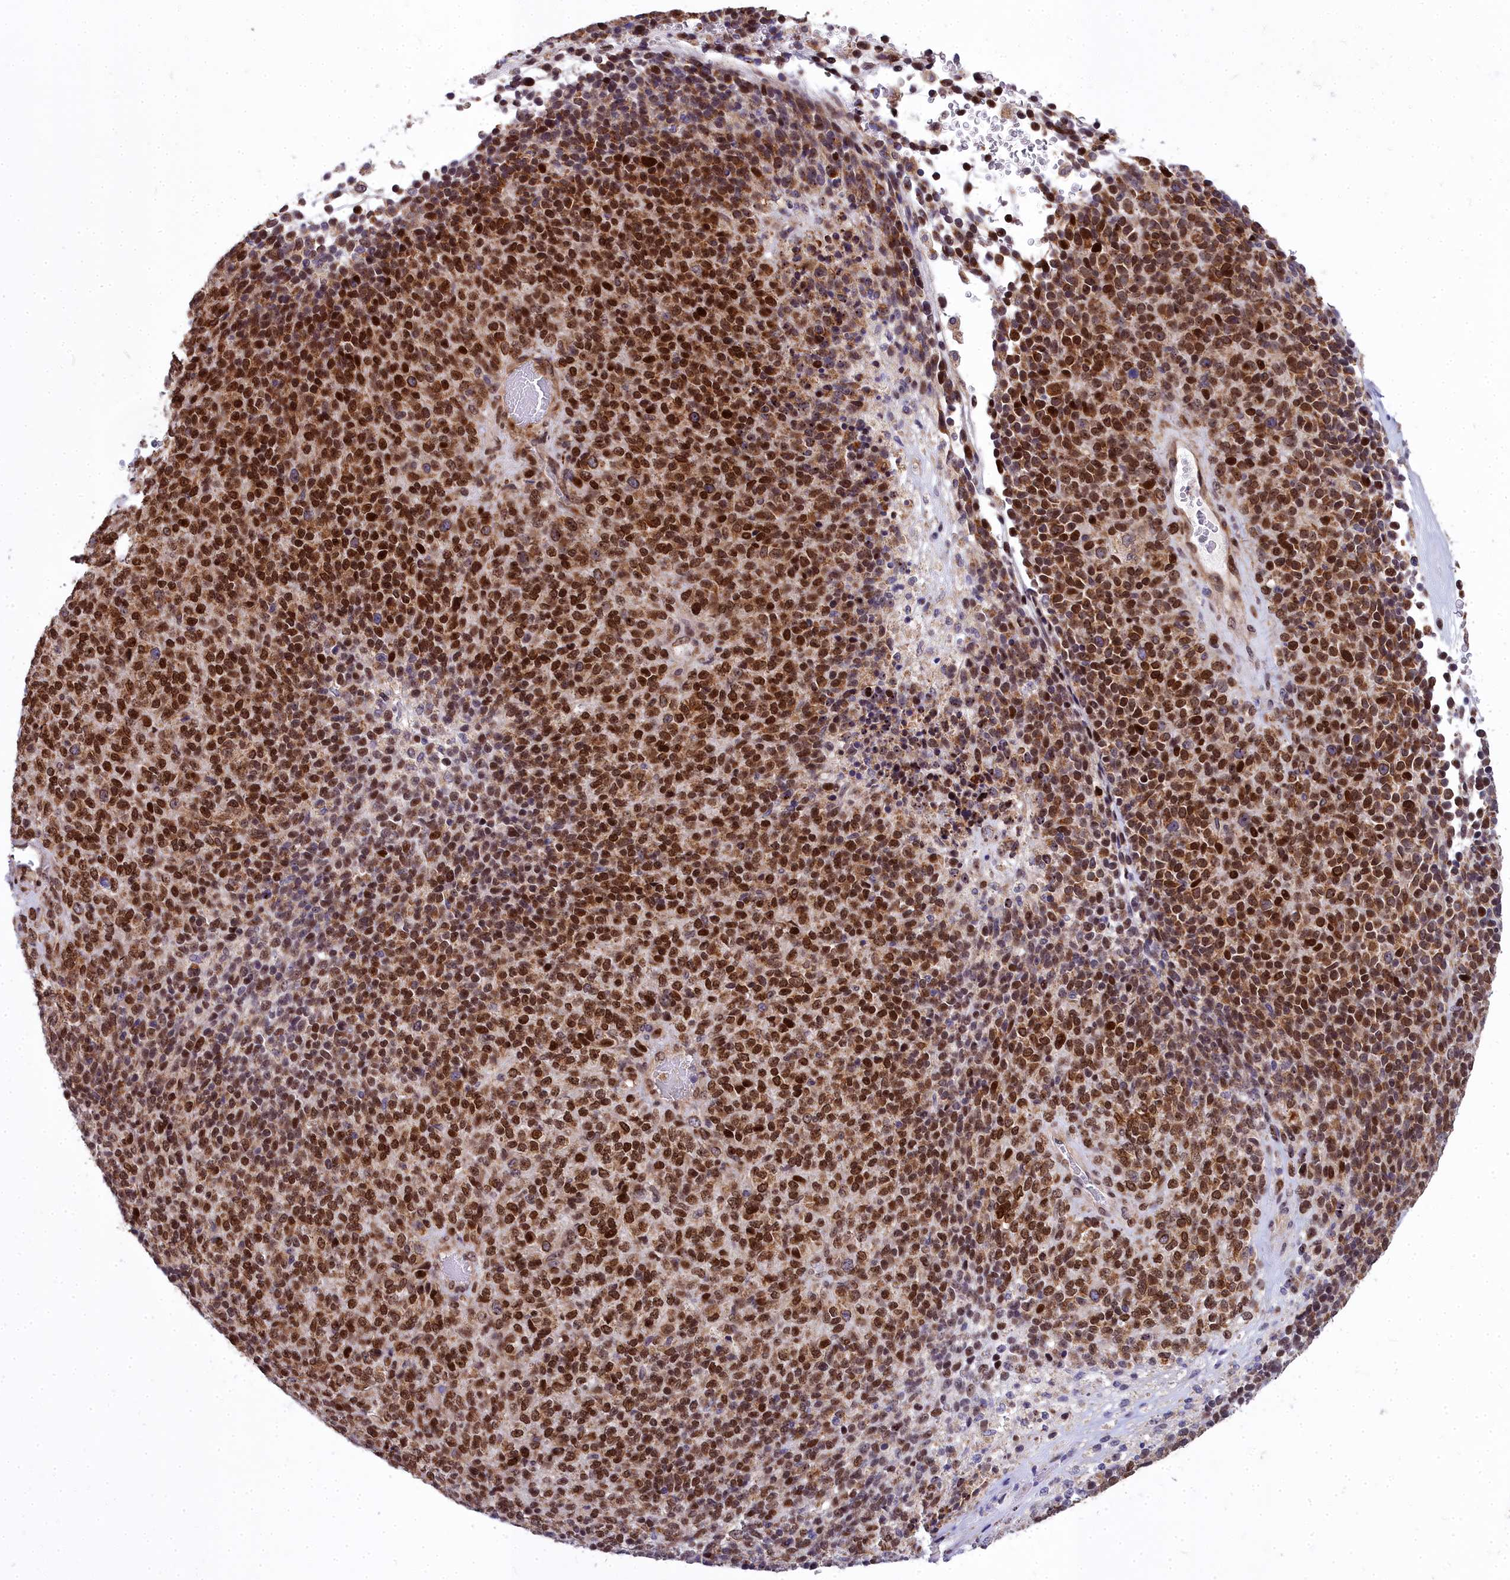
{"staining": {"intensity": "strong", "quantity": ">75%", "location": "nuclear"}, "tissue": "melanoma", "cell_type": "Tumor cells", "image_type": "cancer", "snomed": [{"axis": "morphology", "description": "Malignant melanoma, Metastatic site"}, {"axis": "topography", "description": "Brain"}], "caption": "Immunohistochemical staining of human melanoma exhibits high levels of strong nuclear staining in about >75% of tumor cells.", "gene": "ABCB8", "patient": {"sex": "female", "age": 56}}